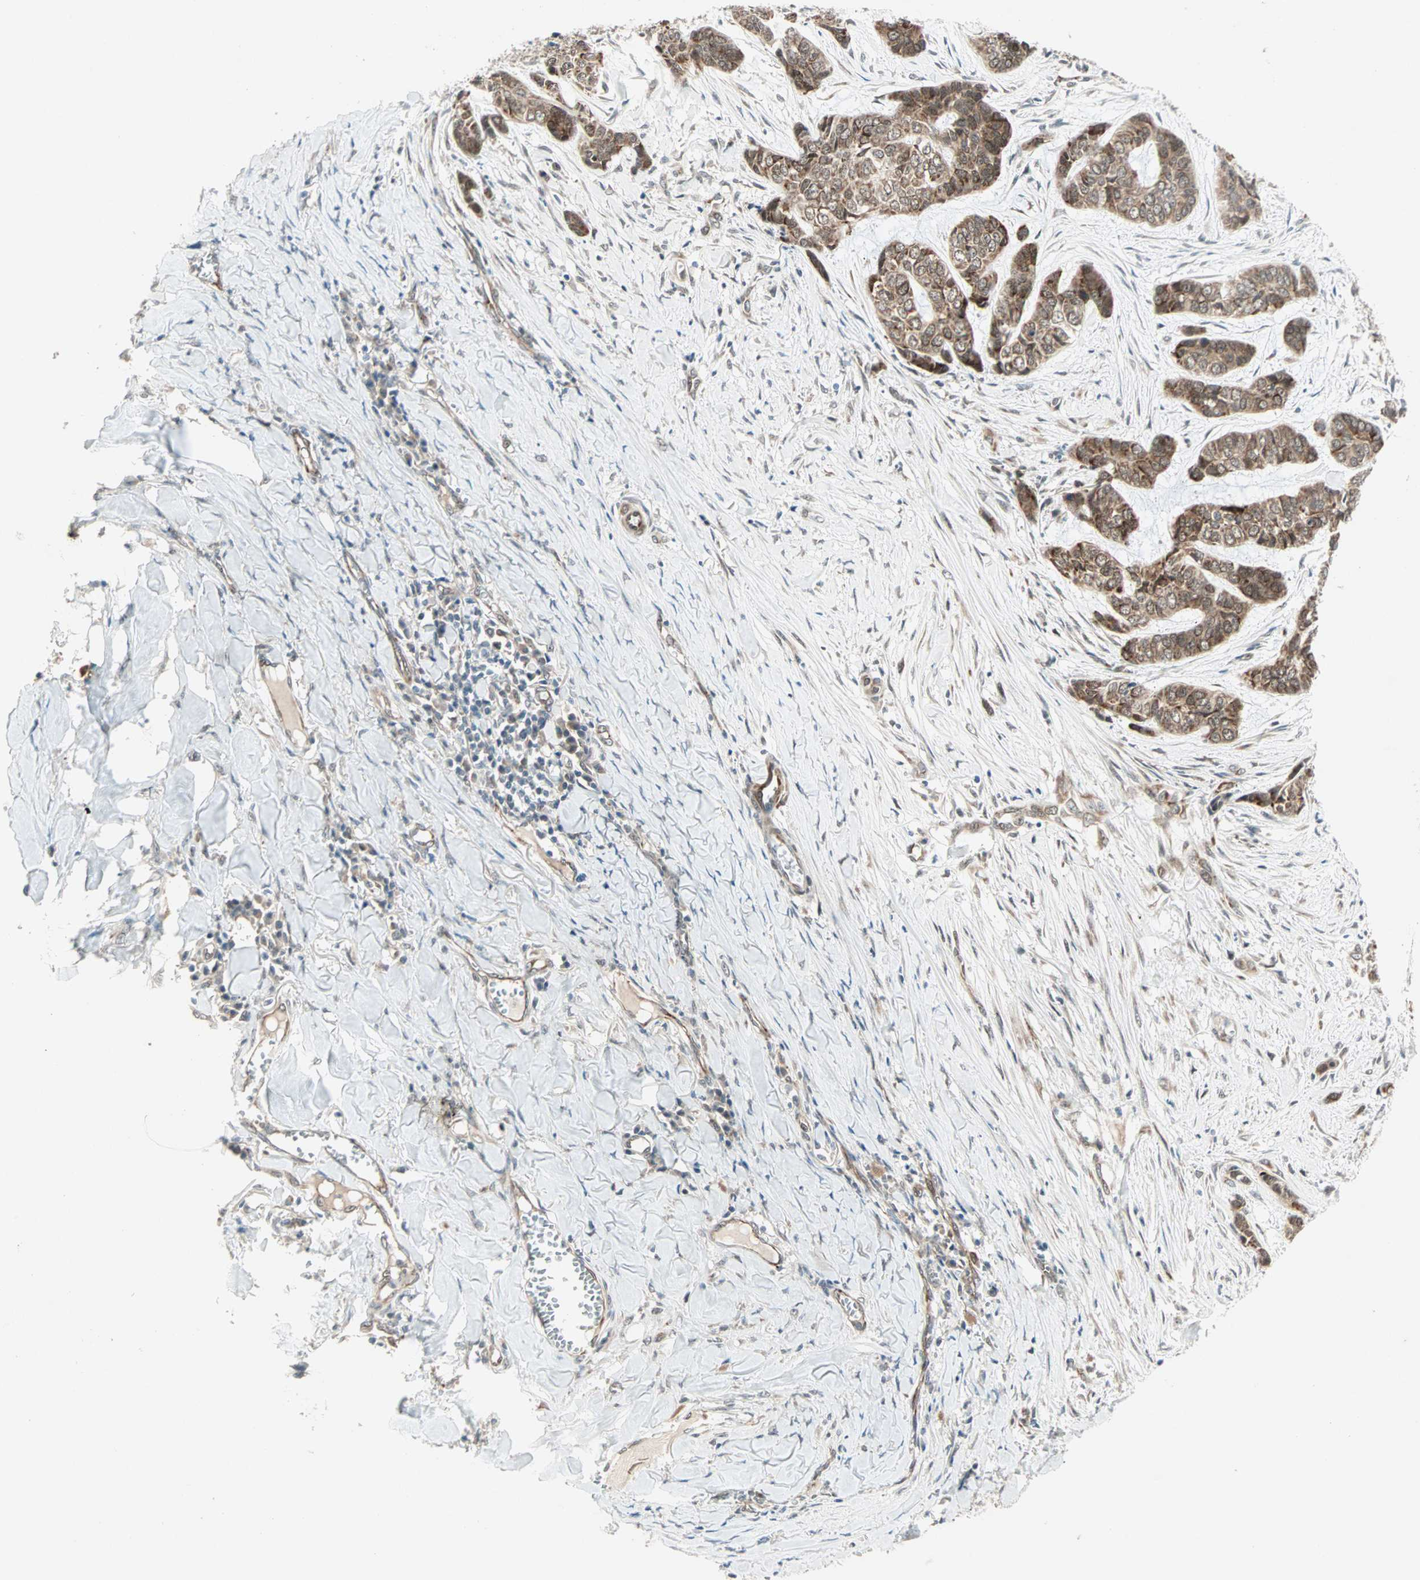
{"staining": {"intensity": "strong", "quantity": ">75%", "location": "cytoplasmic/membranous,nuclear"}, "tissue": "skin cancer", "cell_type": "Tumor cells", "image_type": "cancer", "snomed": [{"axis": "morphology", "description": "Basal cell carcinoma"}, {"axis": "topography", "description": "Skin"}], "caption": "A brown stain shows strong cytoplasmic/membranous and nuclear expression of a protein in human skin basal cell carcinoma tumor cells.", "gene": "ZNF37A", "patient": {"sex": "female", "age": 64}}